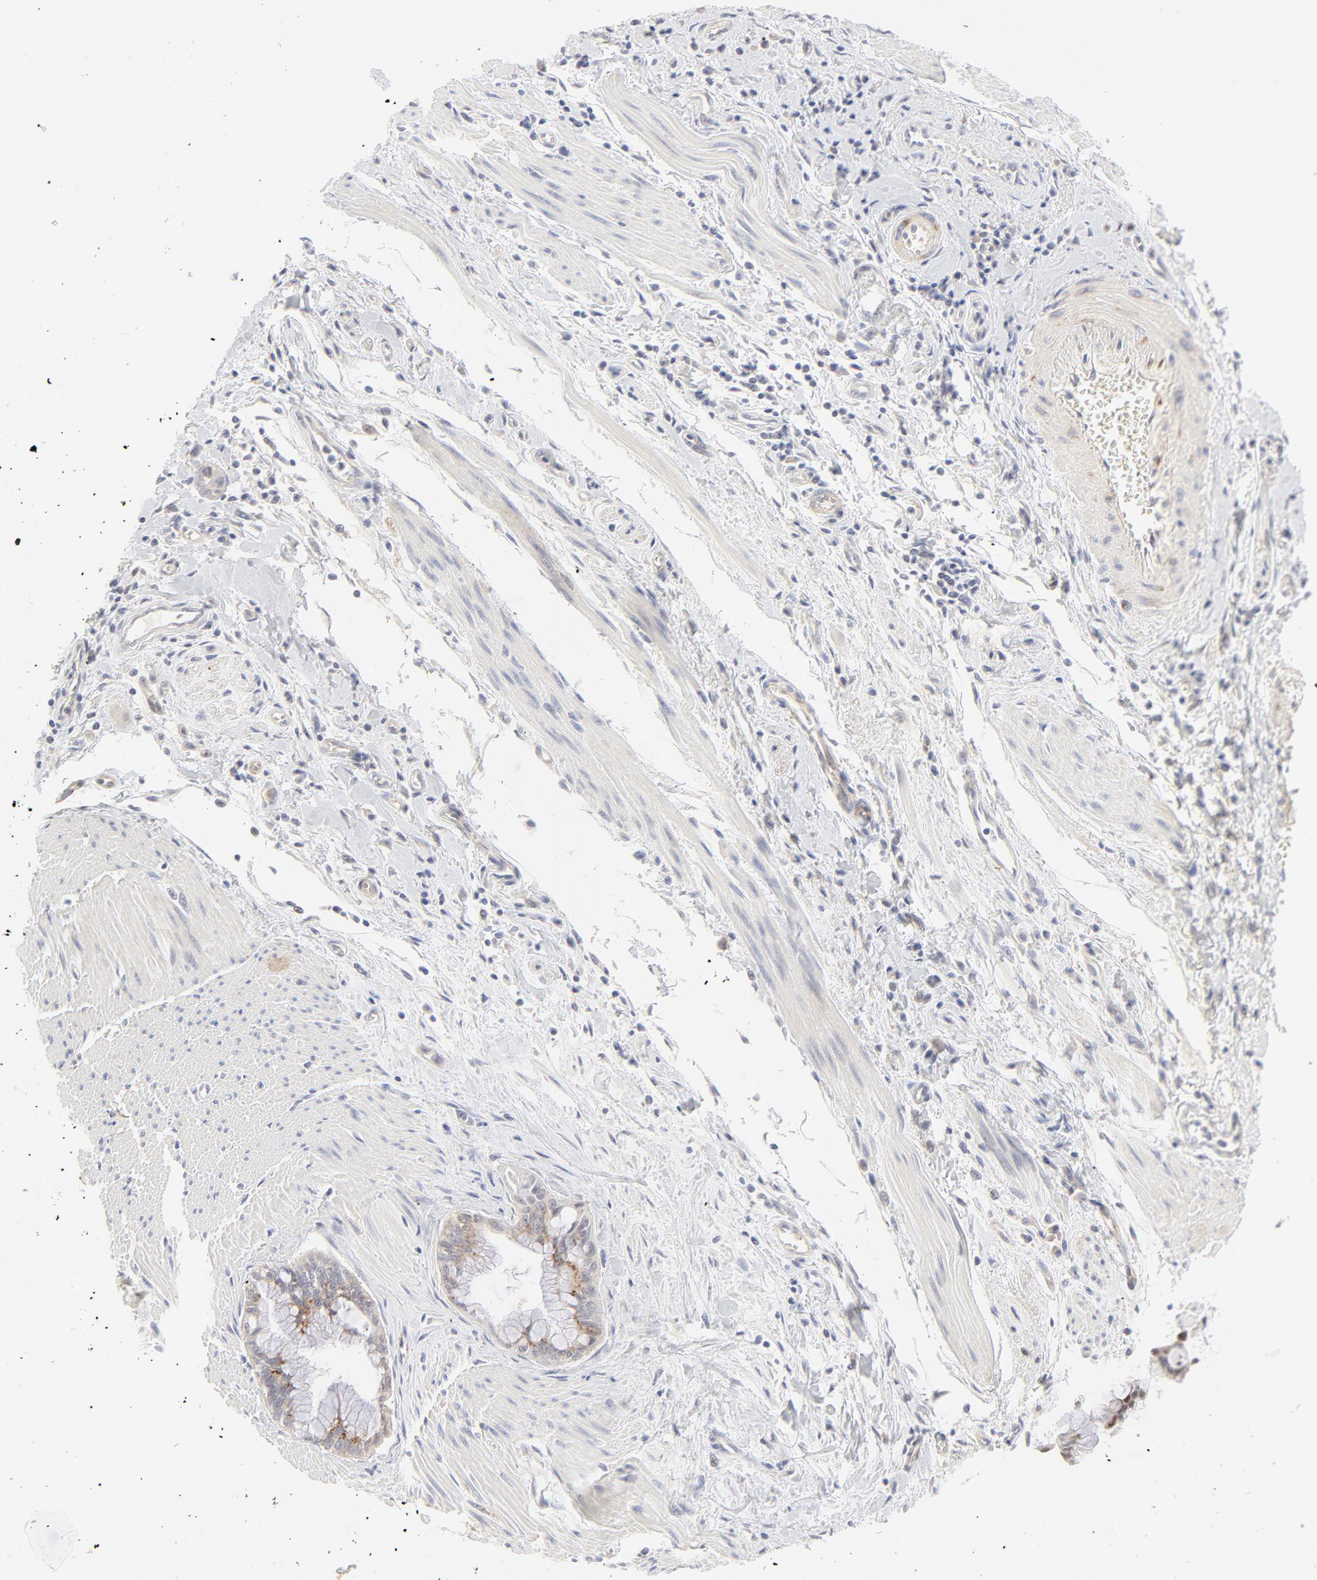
{"staining": {"intensity": "moderate", "quantity": "25%-75%", "location": "cytoplasmic/membranous"}, "tissue": "pancreatic cancer", "cell_type": "Tumor cells", "image_type": "cancer", "snomed": [{"axis": "morphology", "description": "Adenocarcinoma, NOS"}, {"axis": "topography", "description": "Pancreas"}], "caption": "Immunohistochemical staining of adenocarcinoma (pancreatic) displays medium levels of moderate cytoplasmic/membranous protein positivity in approximately 25%-75% of tumor cells.", "gene": "NKX2-2", "patient": {"sex": "male", "age": 59}}